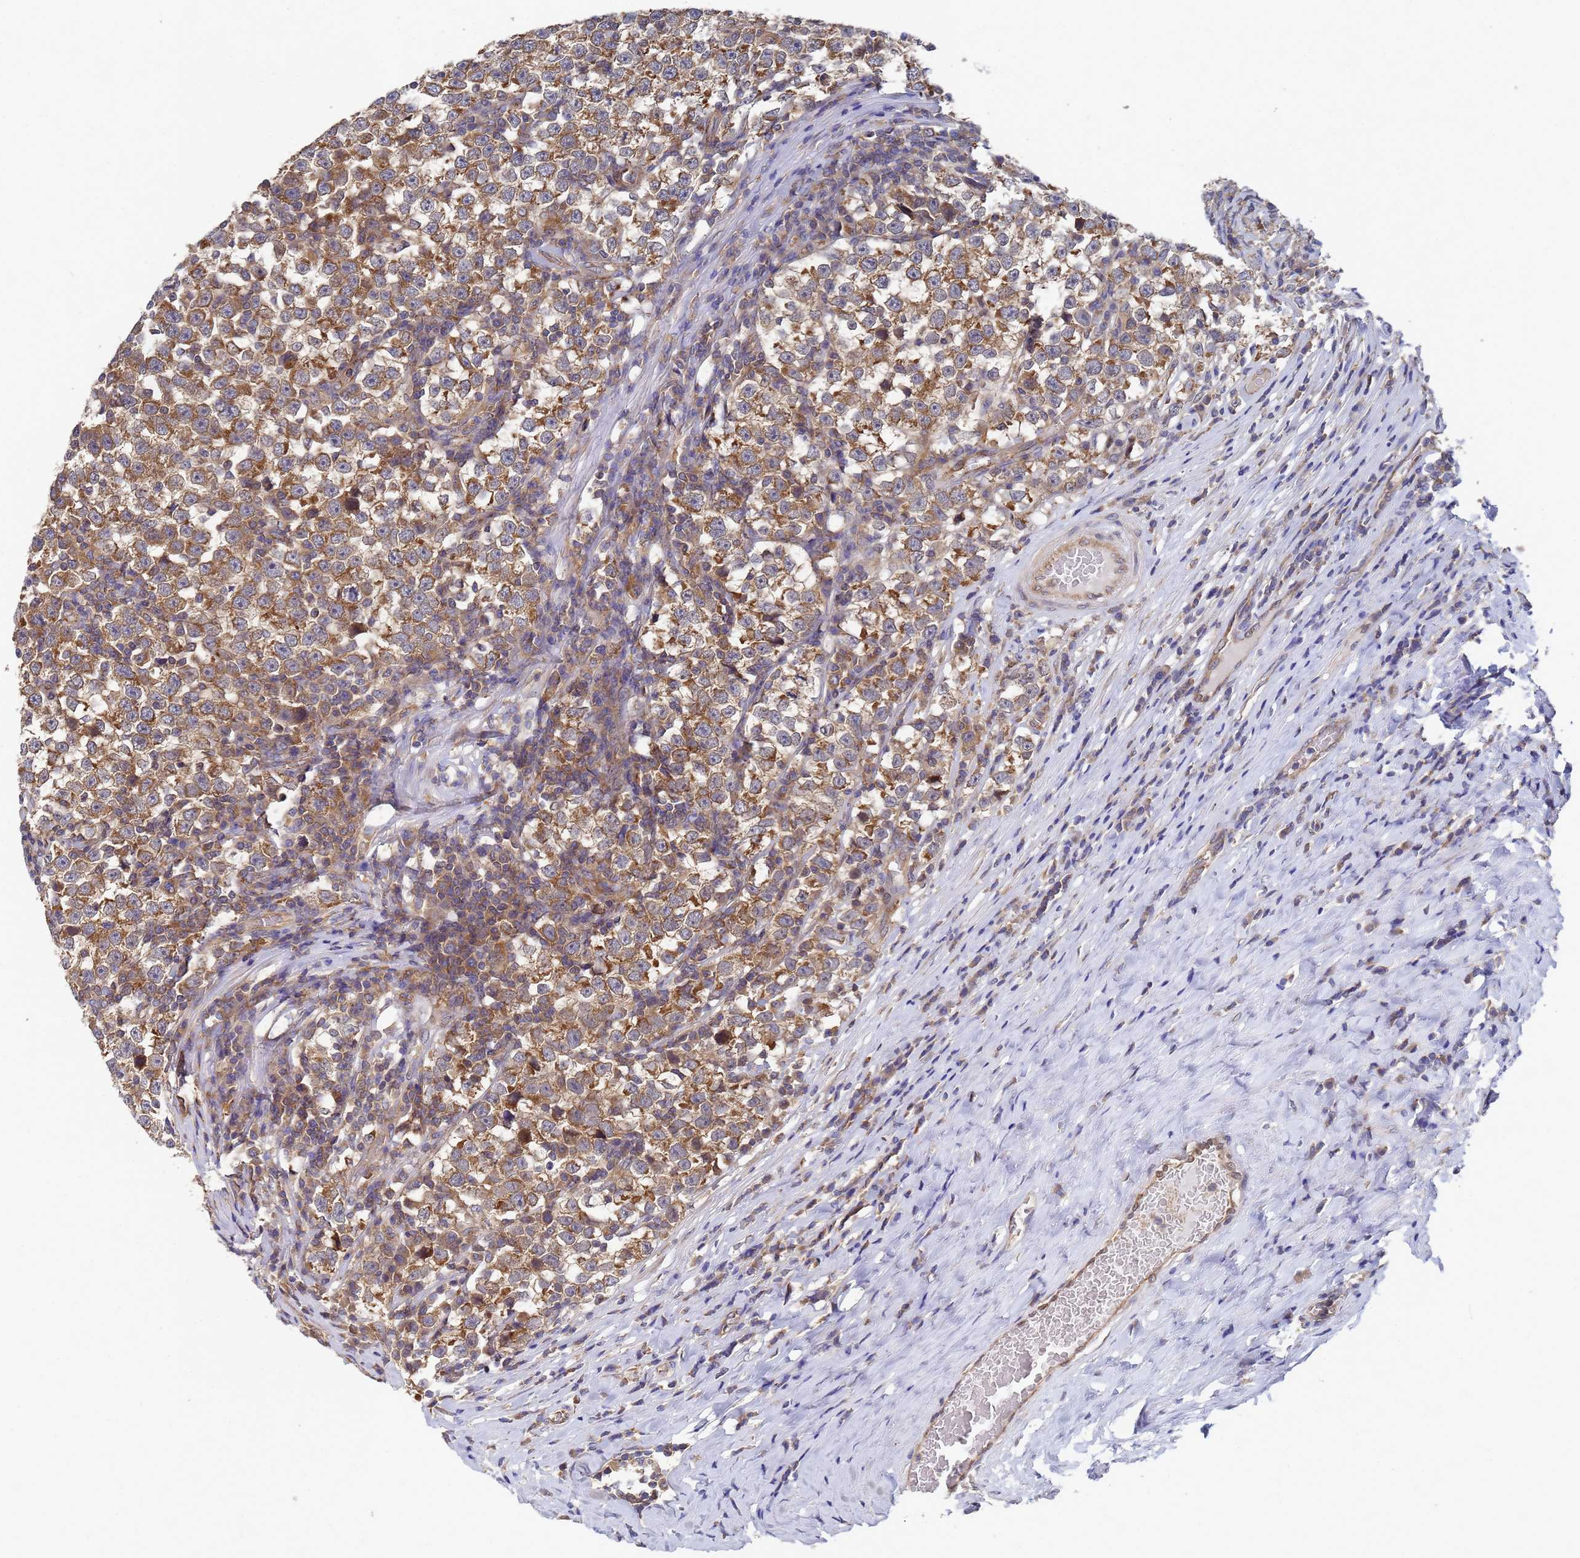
{"staining": {"intensity": "moderate", "quantity": ">75%", "location": "cytoplasmic/membranous"}, "tissue": "testis cancer", "cell_type": "Tumor cells", "image_type": "cancer", "snomed": [{"axis": "morphology", "description": "Normal tissue, NOS"}, {"axis": "morphology", "description": "Seminoma, NOS"}, {"axis": "topography", "description": "Testis"}], "caption": "Immunohistochemistry (IHC) (DAB (3,3'-diaminobenzidine)) staining of testis seminoma reveals moderate cytoplasmic/membranous protein staining in approximately >75% of tumor cells.", "gene": "ALS2CL", "patient": {"sex": "male", "age": 43}}